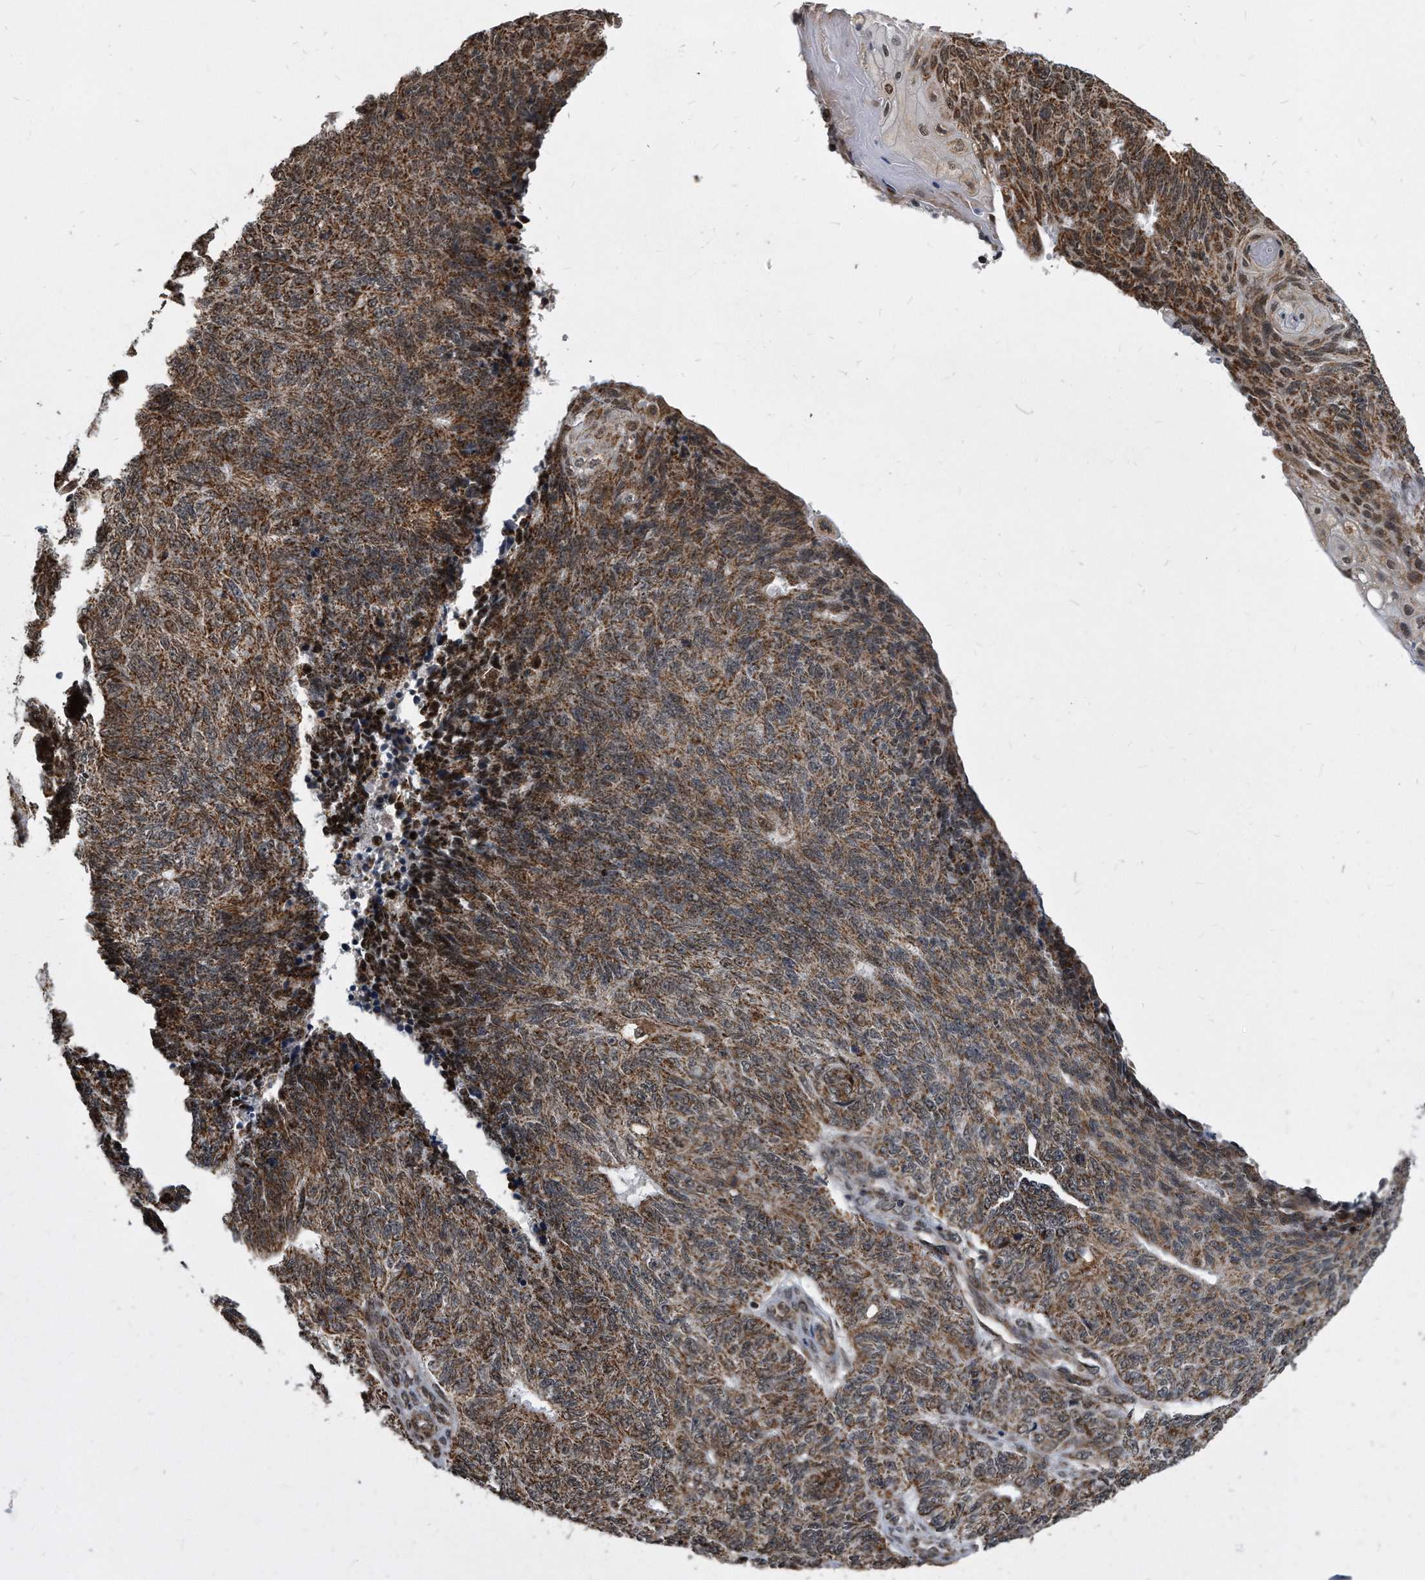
{"staining": {"intensity": "moderate", "quantity": ">75%", "location": "cytoplasmic/membranous"}, "tissue": "endometrial cancer", "cell_type": "Tumor cells", "image_type": "cancer", "snomed": [{"axis": "morphology", "description": "Adenocarcinoma, NOS"}, {"axis": "topography", "description": "Endometrium"}], "caption": "An immunohistochemistry photomicrograph of tumor tissue is shown. Protein staining in brown labels moderate cytoplasmic/membranous positivity in endometrial cancer within tumor cells.", "gene": "DUSP22", "patient": {"sex": "female", "age": 32}}